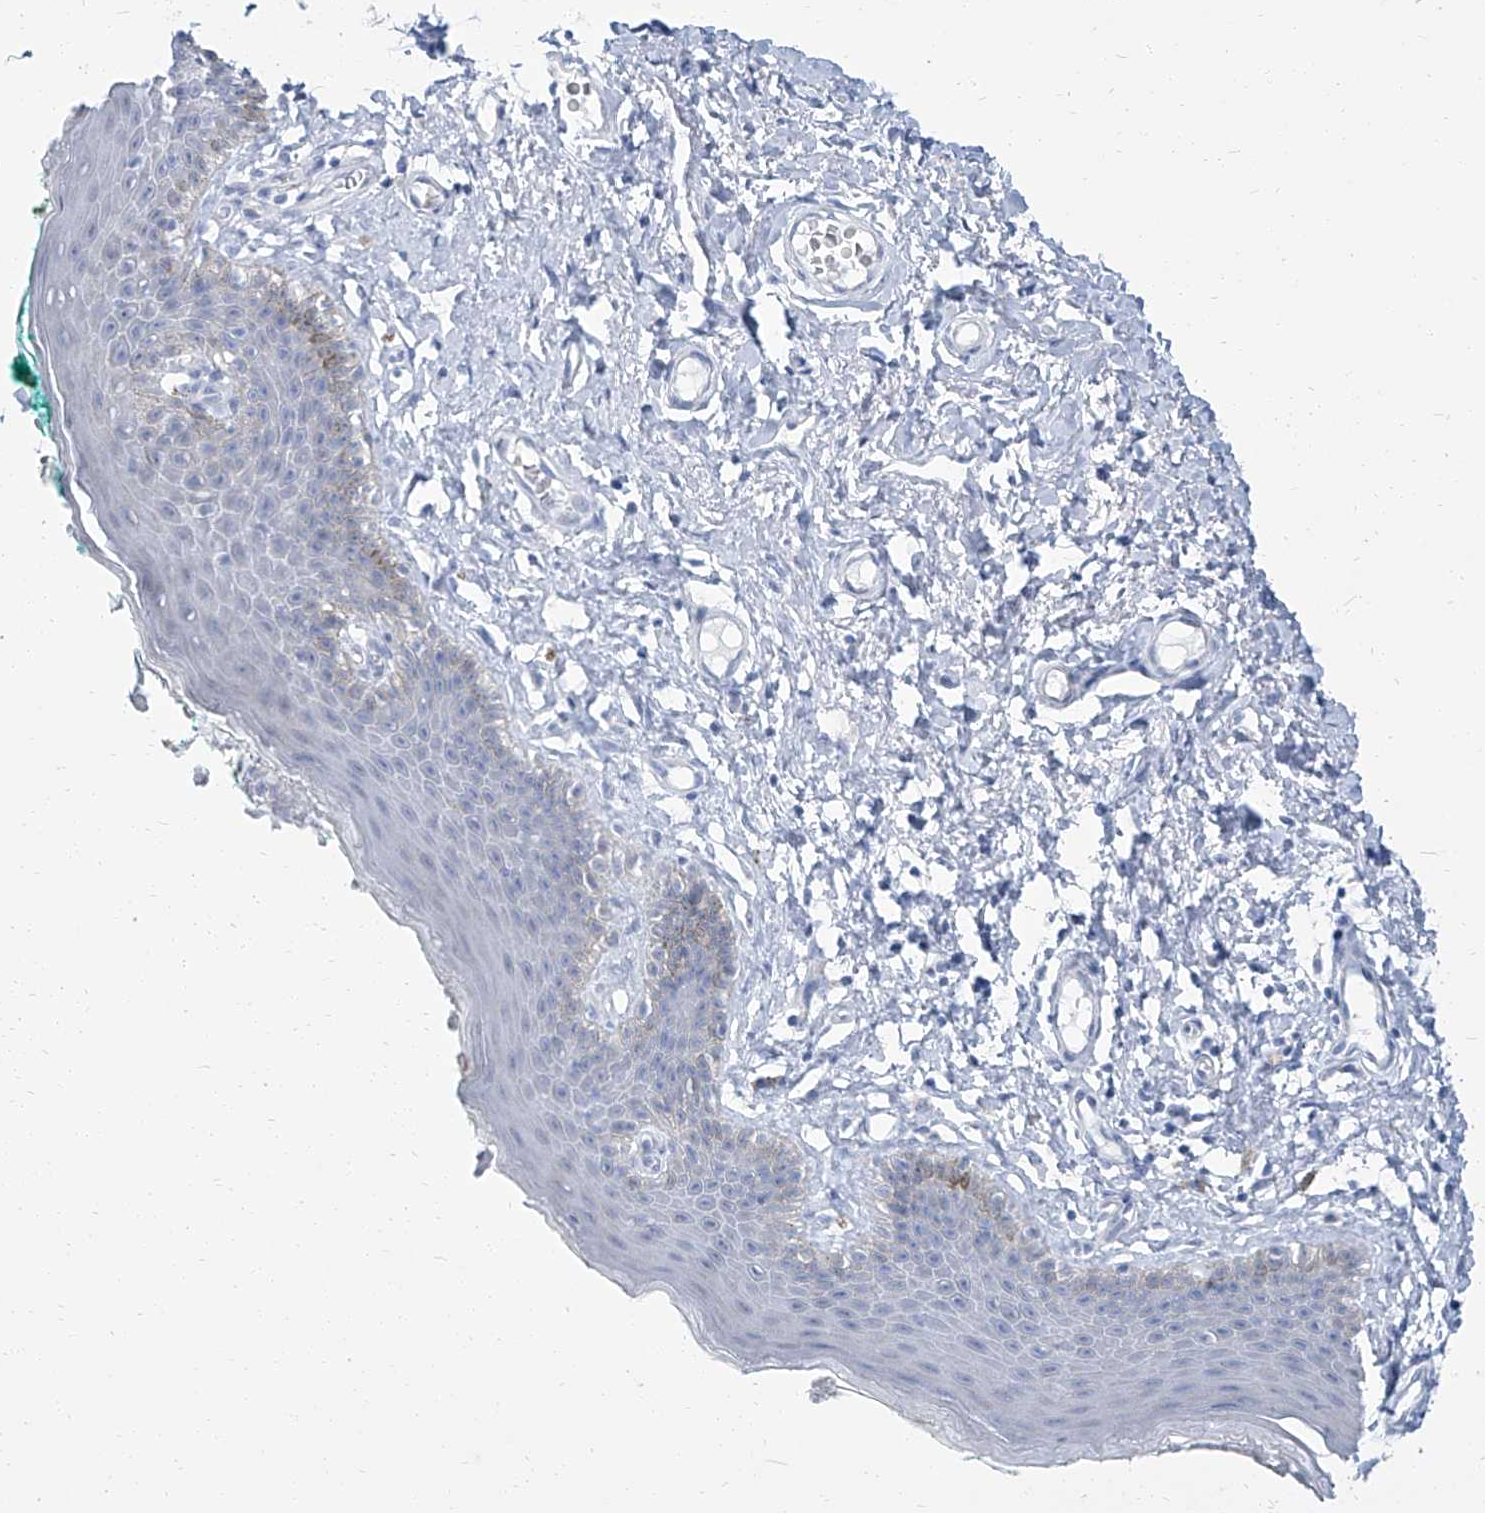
{"staining": {"intensity": "weak", "quantity": "<25%", "location": "cytoplasmic/membranous"}, "tissue": "skin", "cell_type": "Epidermal cells", "image_type": "normal", "snomed": [{"axis": "morphology", "description": "Normal tissue, NOS"}, {"axis": "topography", "description": "Vulva"}], "caption": "DAB (3,3'-diaminobenzidine) immunohistochemical staining of unremarkable skin displays no significant expression in epidermal cells. The staining was performed using DAB (3,3'-diaminobenzidine) to visualize the protein expression in brown, while the nuclei were stained in blue with hematoxylin (Magnification: 20x).", "gene": "TXLNB", "patient": {"sex": "female", "age": 66}}